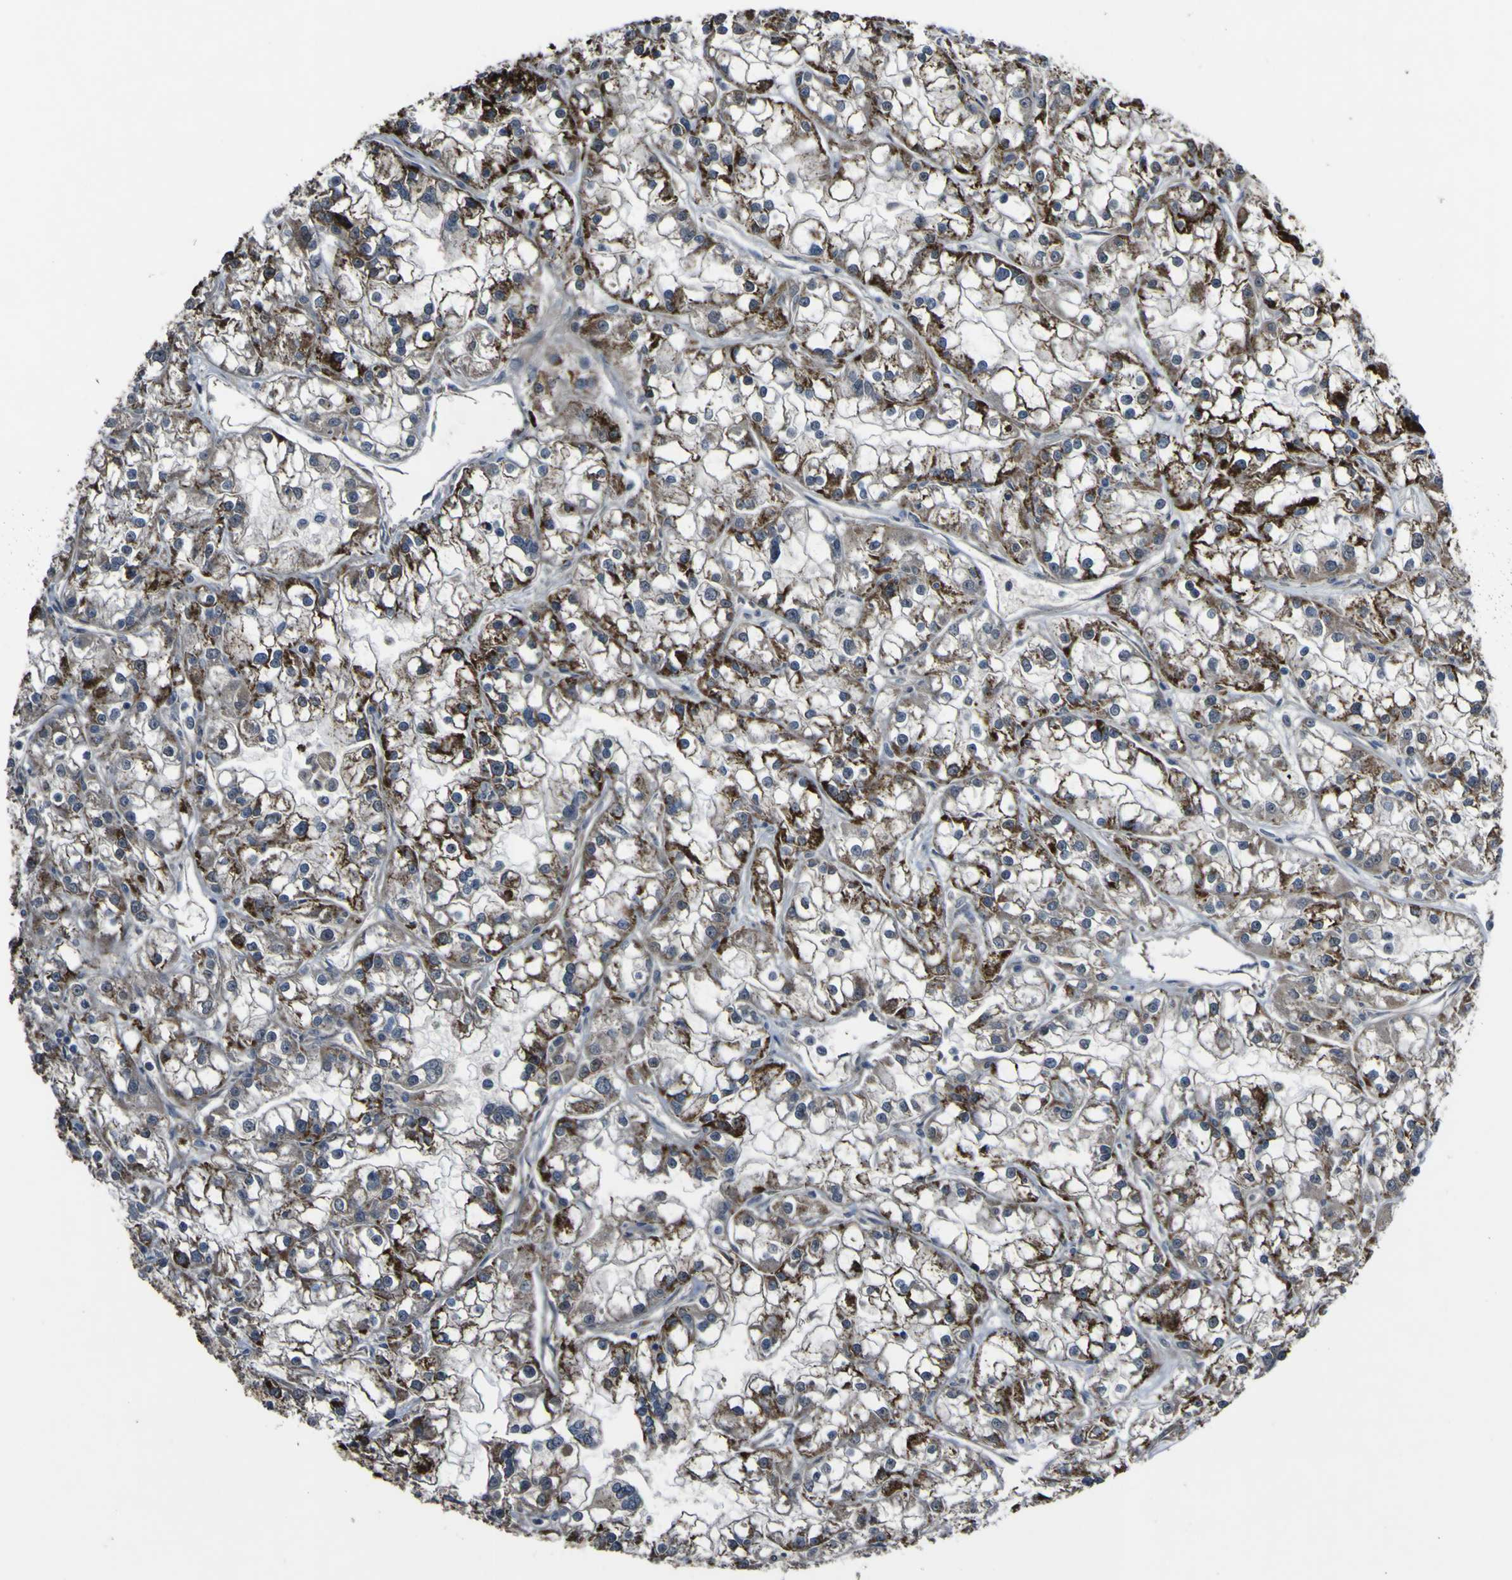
{"staining": {"intensity": "strong", "quantity": "25%-75%", "location": "cytoplasmic/membranous"}, "tissue": "renal cancer", "cell_type": "Tumor cells", "image_type": "cancer", "snomed": [{"axis": "morphology", "description": "Adenocarcinoma, NOS"}, {"axis": "topography", "description": "Kidney"}], "caption": "Strong cytoplasmic/membranous positivity is seen in approximately 25%-75% of tumor cells in renal cancer (adenocarcinoma). (DAB IHC with brightfield microscopy, high magnification).", "gene": "GPLD1", "patient": {"sex": "female", "age": 52}}